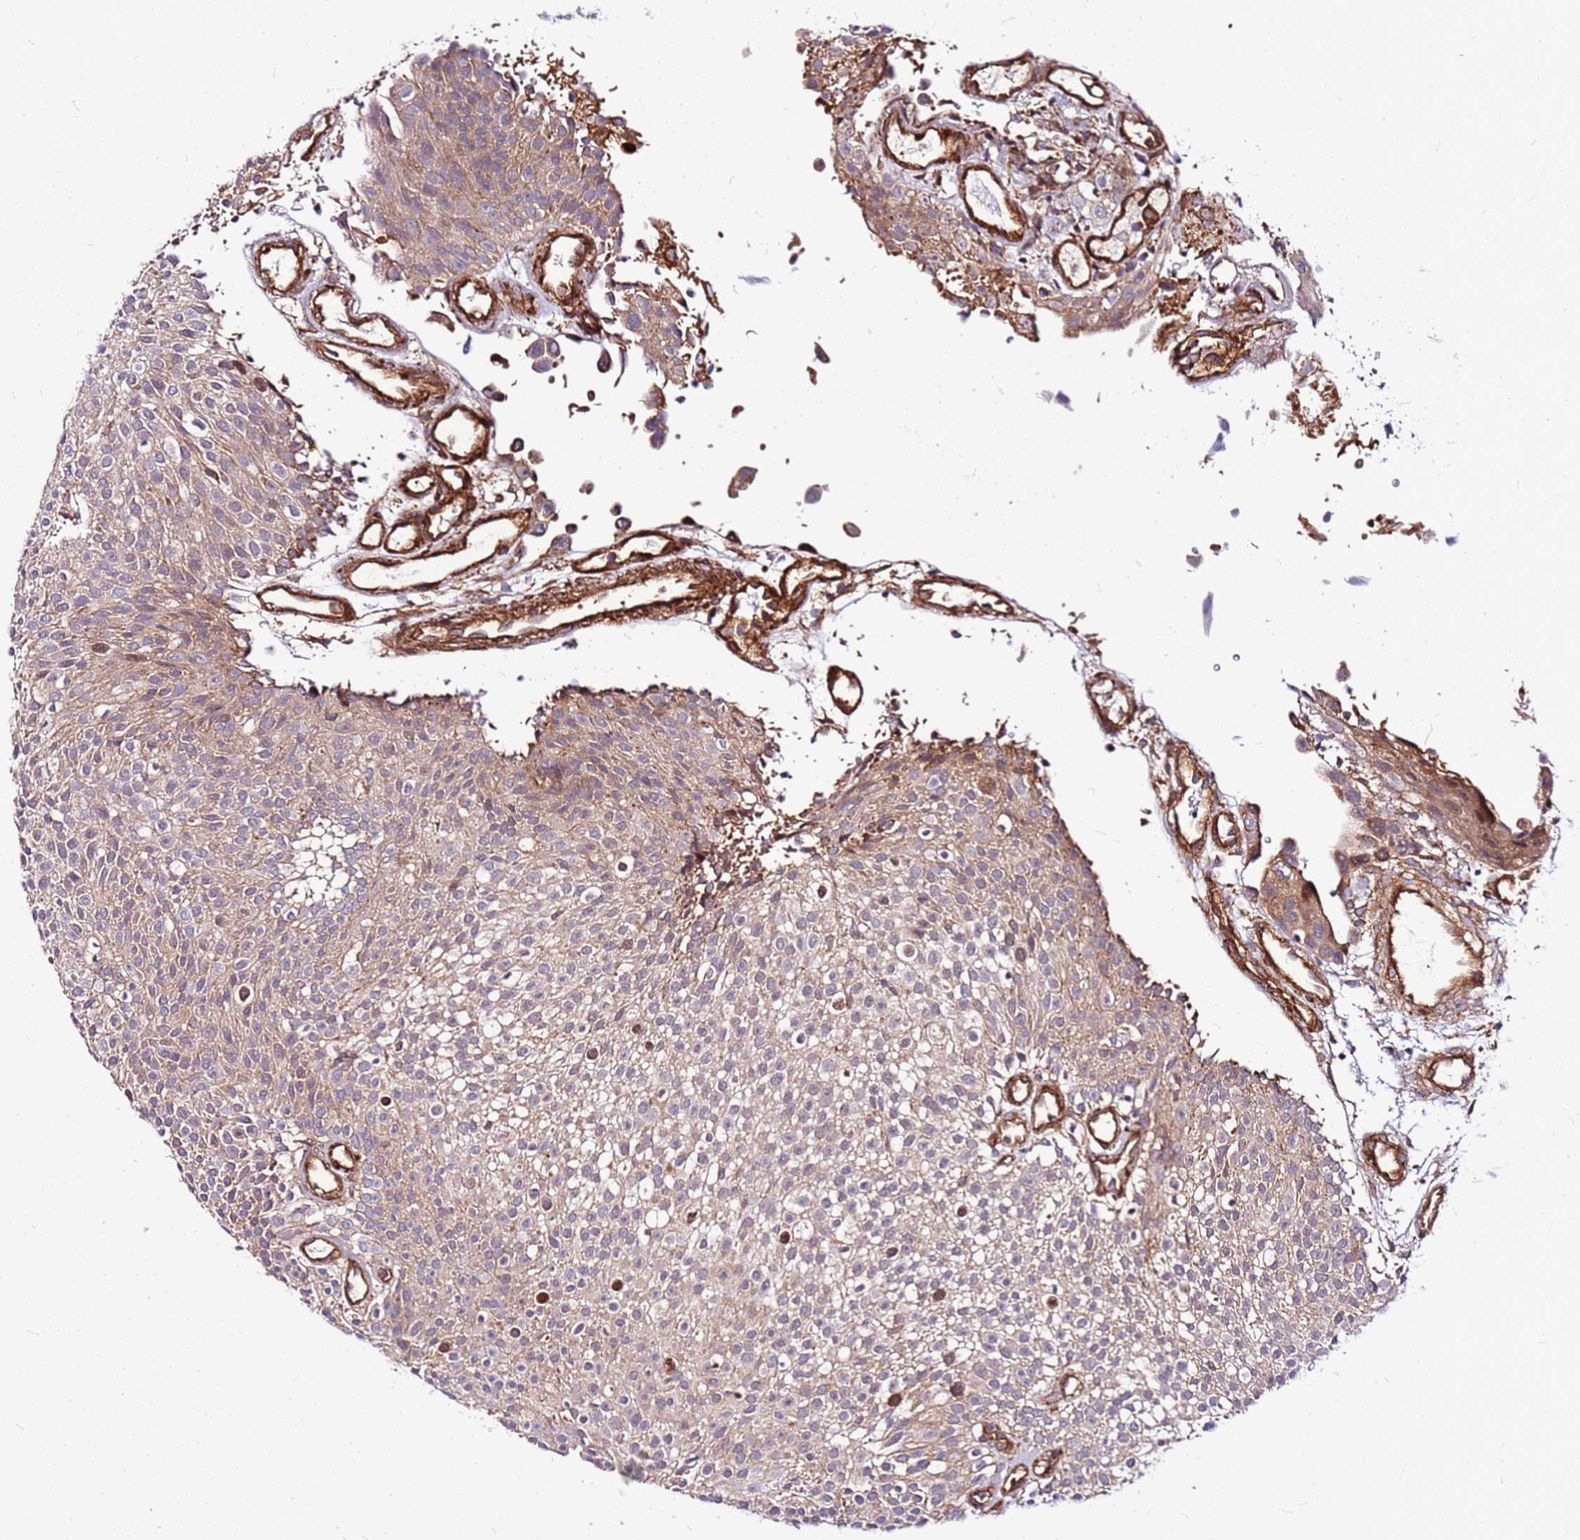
{"staining": {"intensity": "moderate", "quantity": "<25%", "location": "cytoplasmic/membranous,nuclear"}, "tissue": "urothelial cancer", "cell_type": "Tumor cells", "image_type": "cancer", "snomed": [{"axis": "morphology", "description": "Urothelial carcinoma, Low grade"}, {"axis": "topography", "description": "Urinary bladder"}], "caption": "The micrograph exhibits immunohistochemical staining of low-grade urothelial carcinoma. There is moderate cytoplasmic/membranous and nuclear expression is present in about <25% of tumor cells. Immunohistochemistry (ihc) stains the protein of interest in brown and the nuclei are stained blue.", "gene": "TOPAZ1", "patient": {"sex": "male", "age": 78}}